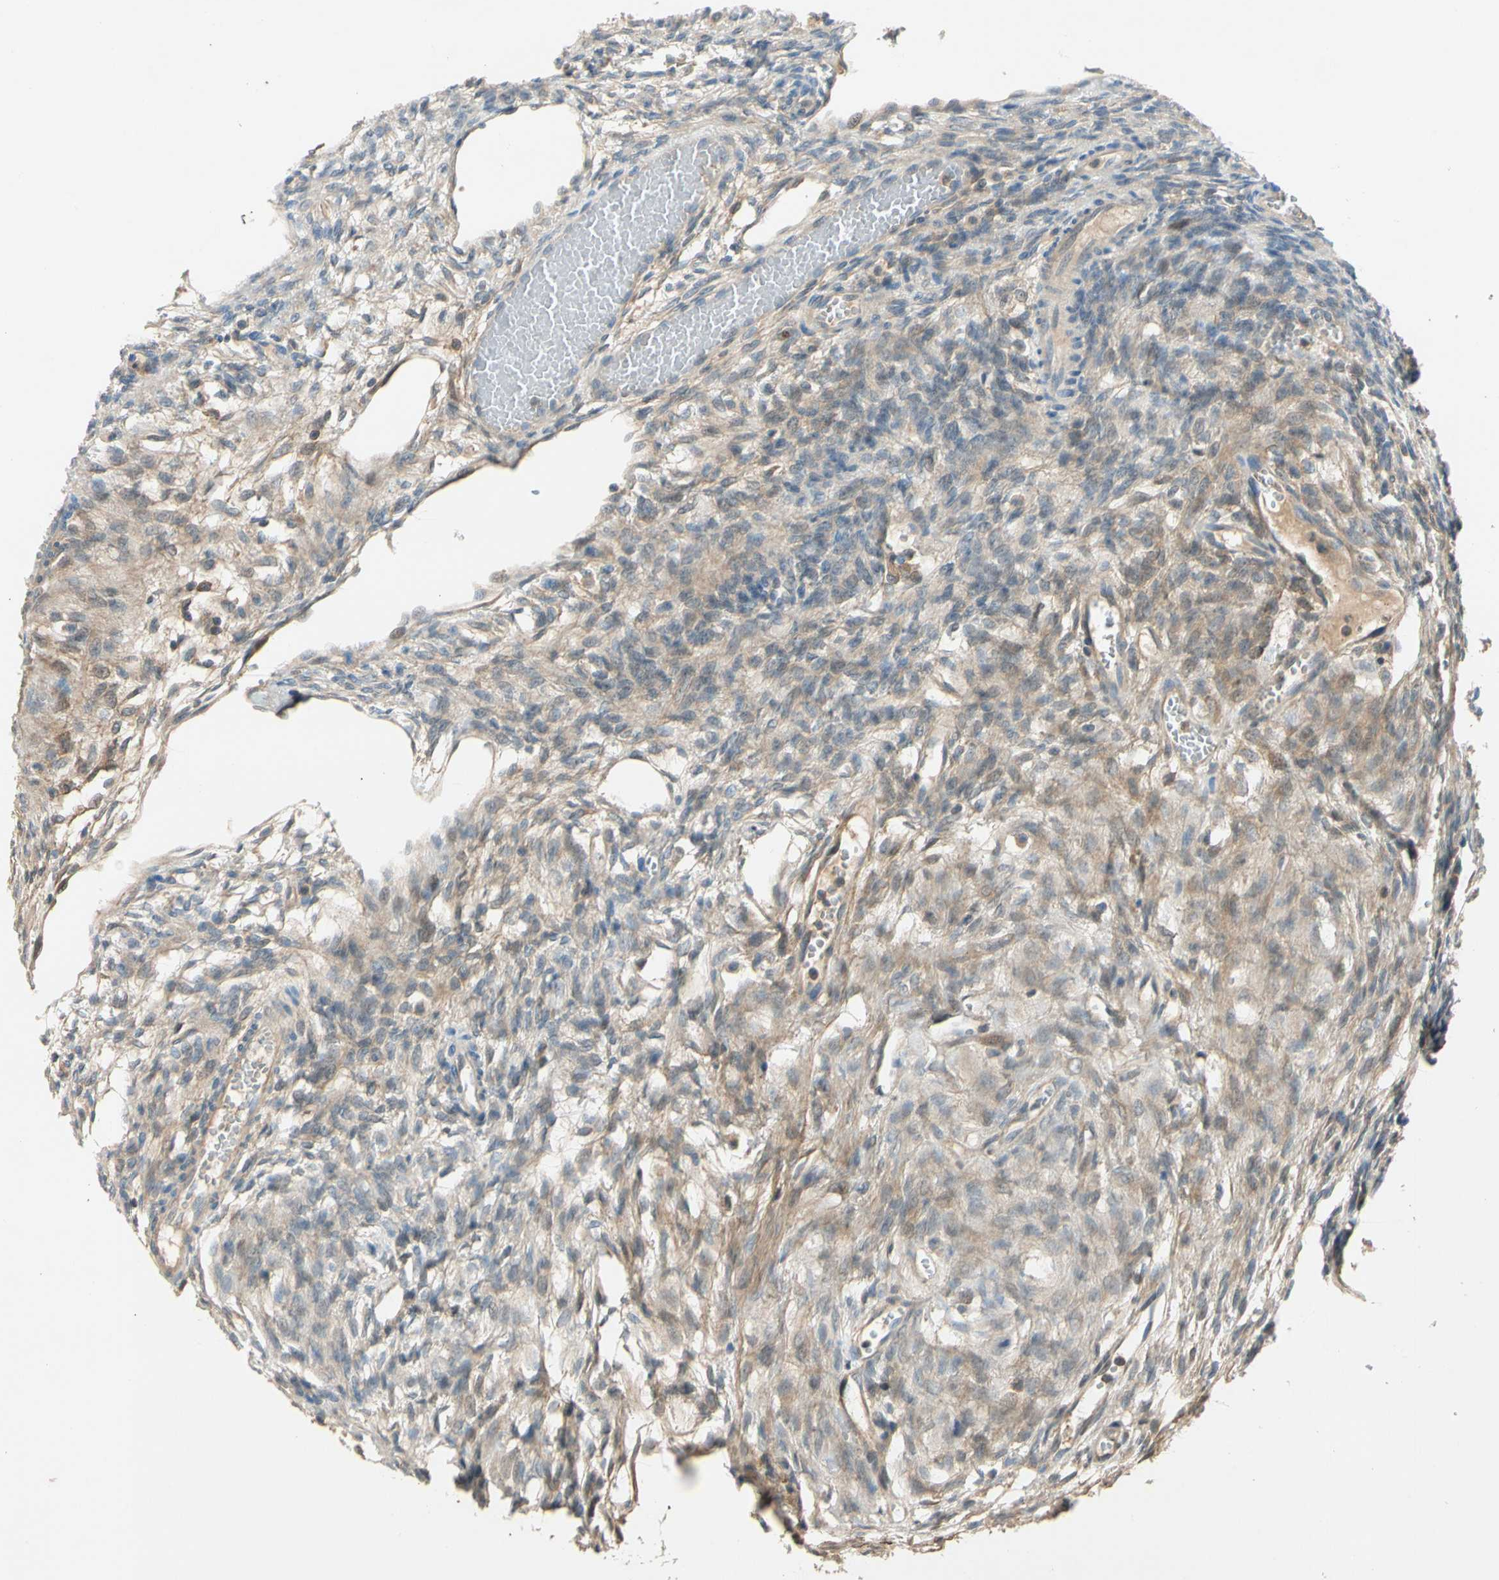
{"staining": {"intensity": "weak", "quantity": ">75%", "location": "cytoplasmic/membranous"}, "tissue": "ovary", "cell_type": "Follicle cells", "image_type": "normal", "snomed": [{"axis": "morphology", "description": "Normal tissue, NOS"}, {"axis": "topography", "description": "Ovary"}], "caption": "Immunohistochemistry (IHC) (DAB (3,3'-diaminobenzidine)) staining of benign ovary displays weak cytoplasmic/membranous protein expression in about >75% of follicle cells.", "gene": "WIPI1", "patient": {"sex": "female", "age": 33}}